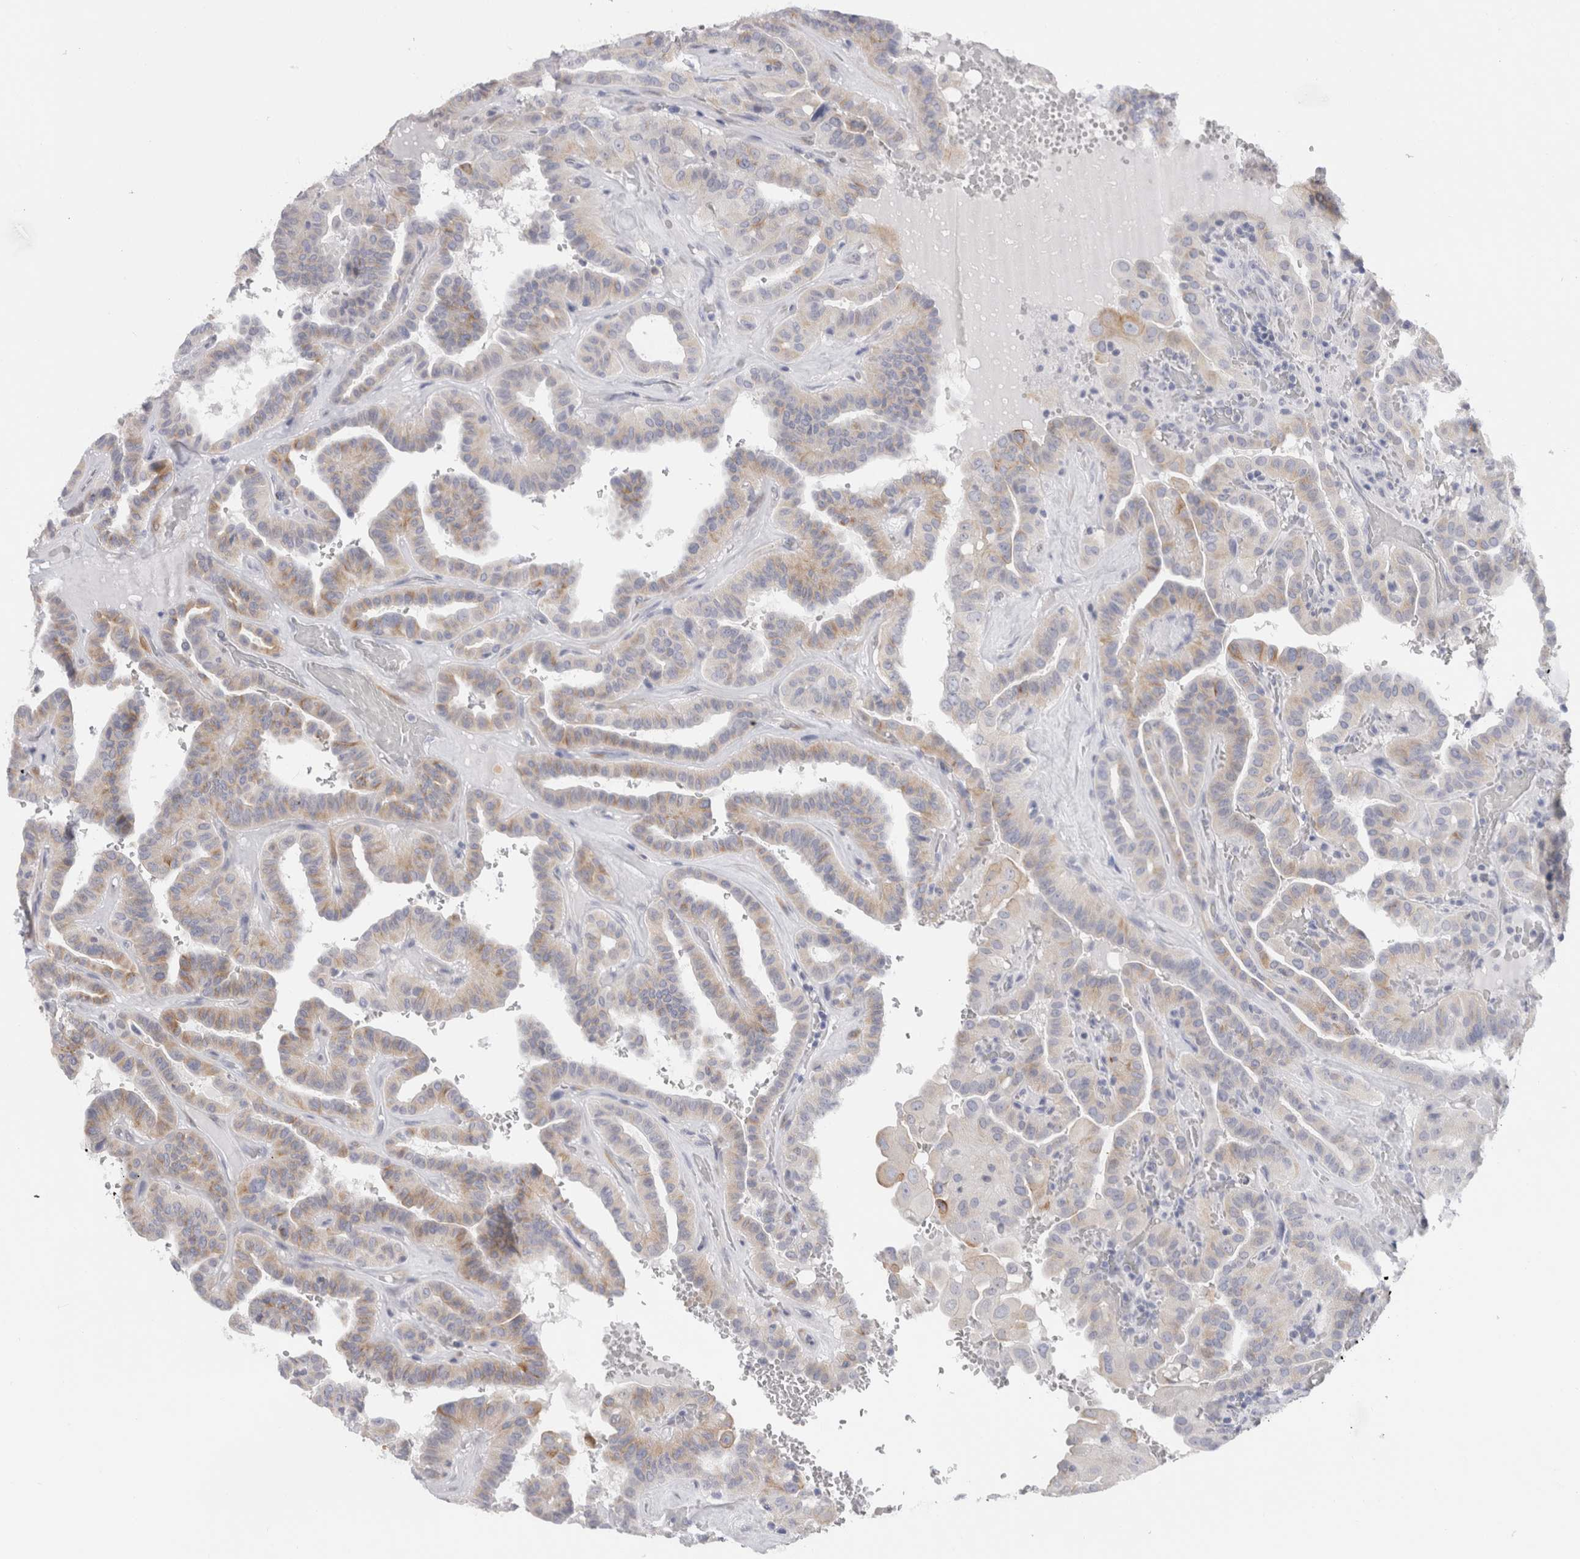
{"staining": {"intensity": "weak", "quantity": ">75%", "location": "cytoplasmic/membranous"}, "tissue": "thyroid cancer", "cell_type": "Tumor cells", "image_type": "cancer", "snomed": [{"axis": "morphology", "description": "Papillary adenocarcinoma, NOS"}, {"axis": "topography", "description": "Thyroid gland"}], "caption": "Immunohistochemical staining of human thyroid cancer demonstrates weak cytoplasmic/membranous protein positivity in about >75% of tumor cells. The protein is shown in brown color, while the nuclei are stained blue.", "gene": "C9orf50", "patient": {"sex": "male", "age": 77}}